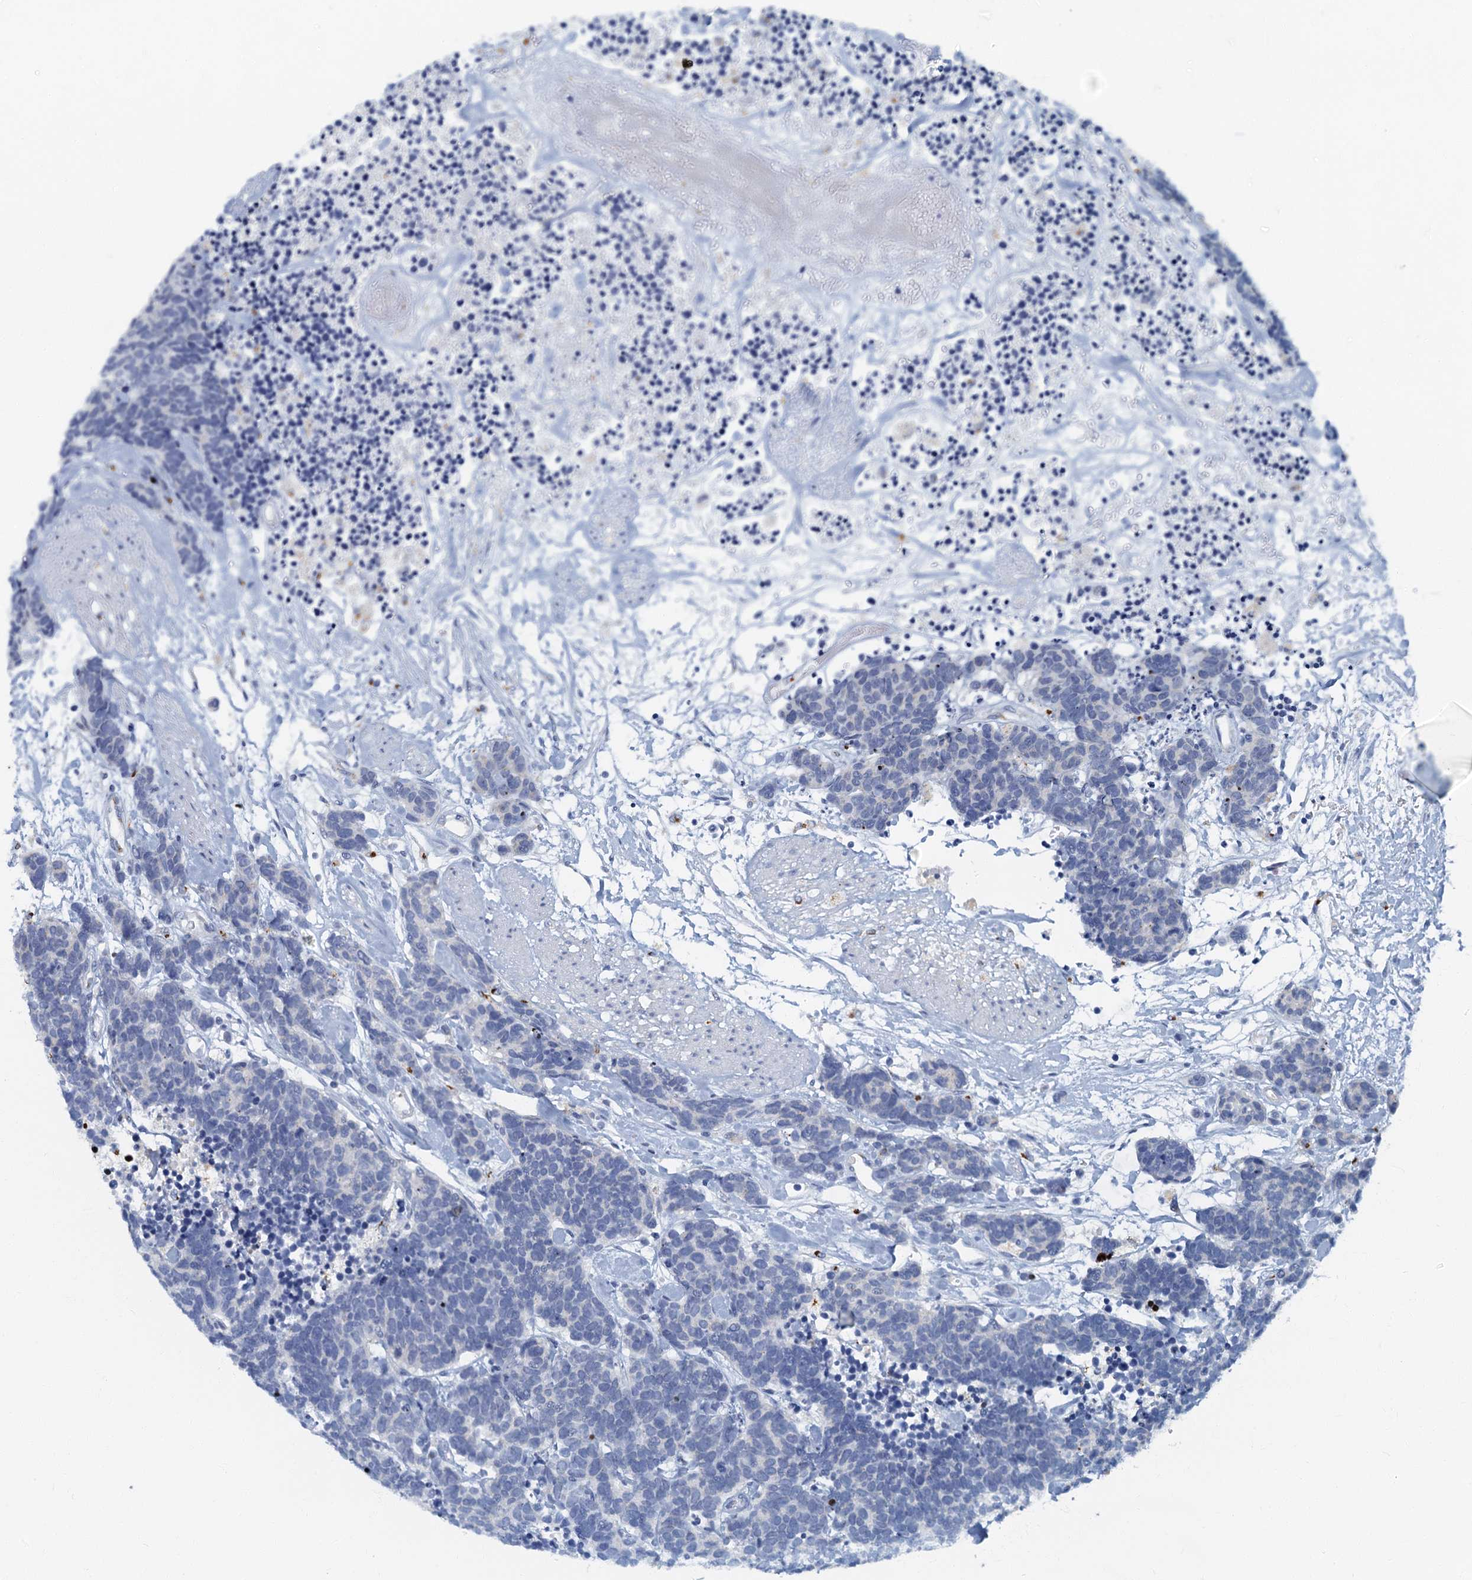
{"staining": {"intensity": "negative", "quantity": "none", "location": "none"}, "tissue": "carcinoid", "cell_type": "Tumor cells", "image_type": "cancer", "snomed": [{"axis": "morphology", "description": "Carcinoma, NOS"}, {"axis": "morphology", "description": "Carcinoid, malignant, NOS"}, {"axis": "topography", "description": "Urinary bladder"}], "caption": "DAB (3,3'-diaminobenzidine) immunohistochemical staining of carcinoma exhibits no significant staining in tumor cells.", "gene": "LYPD3", "patient": {"sex": "male", "age": 57}}